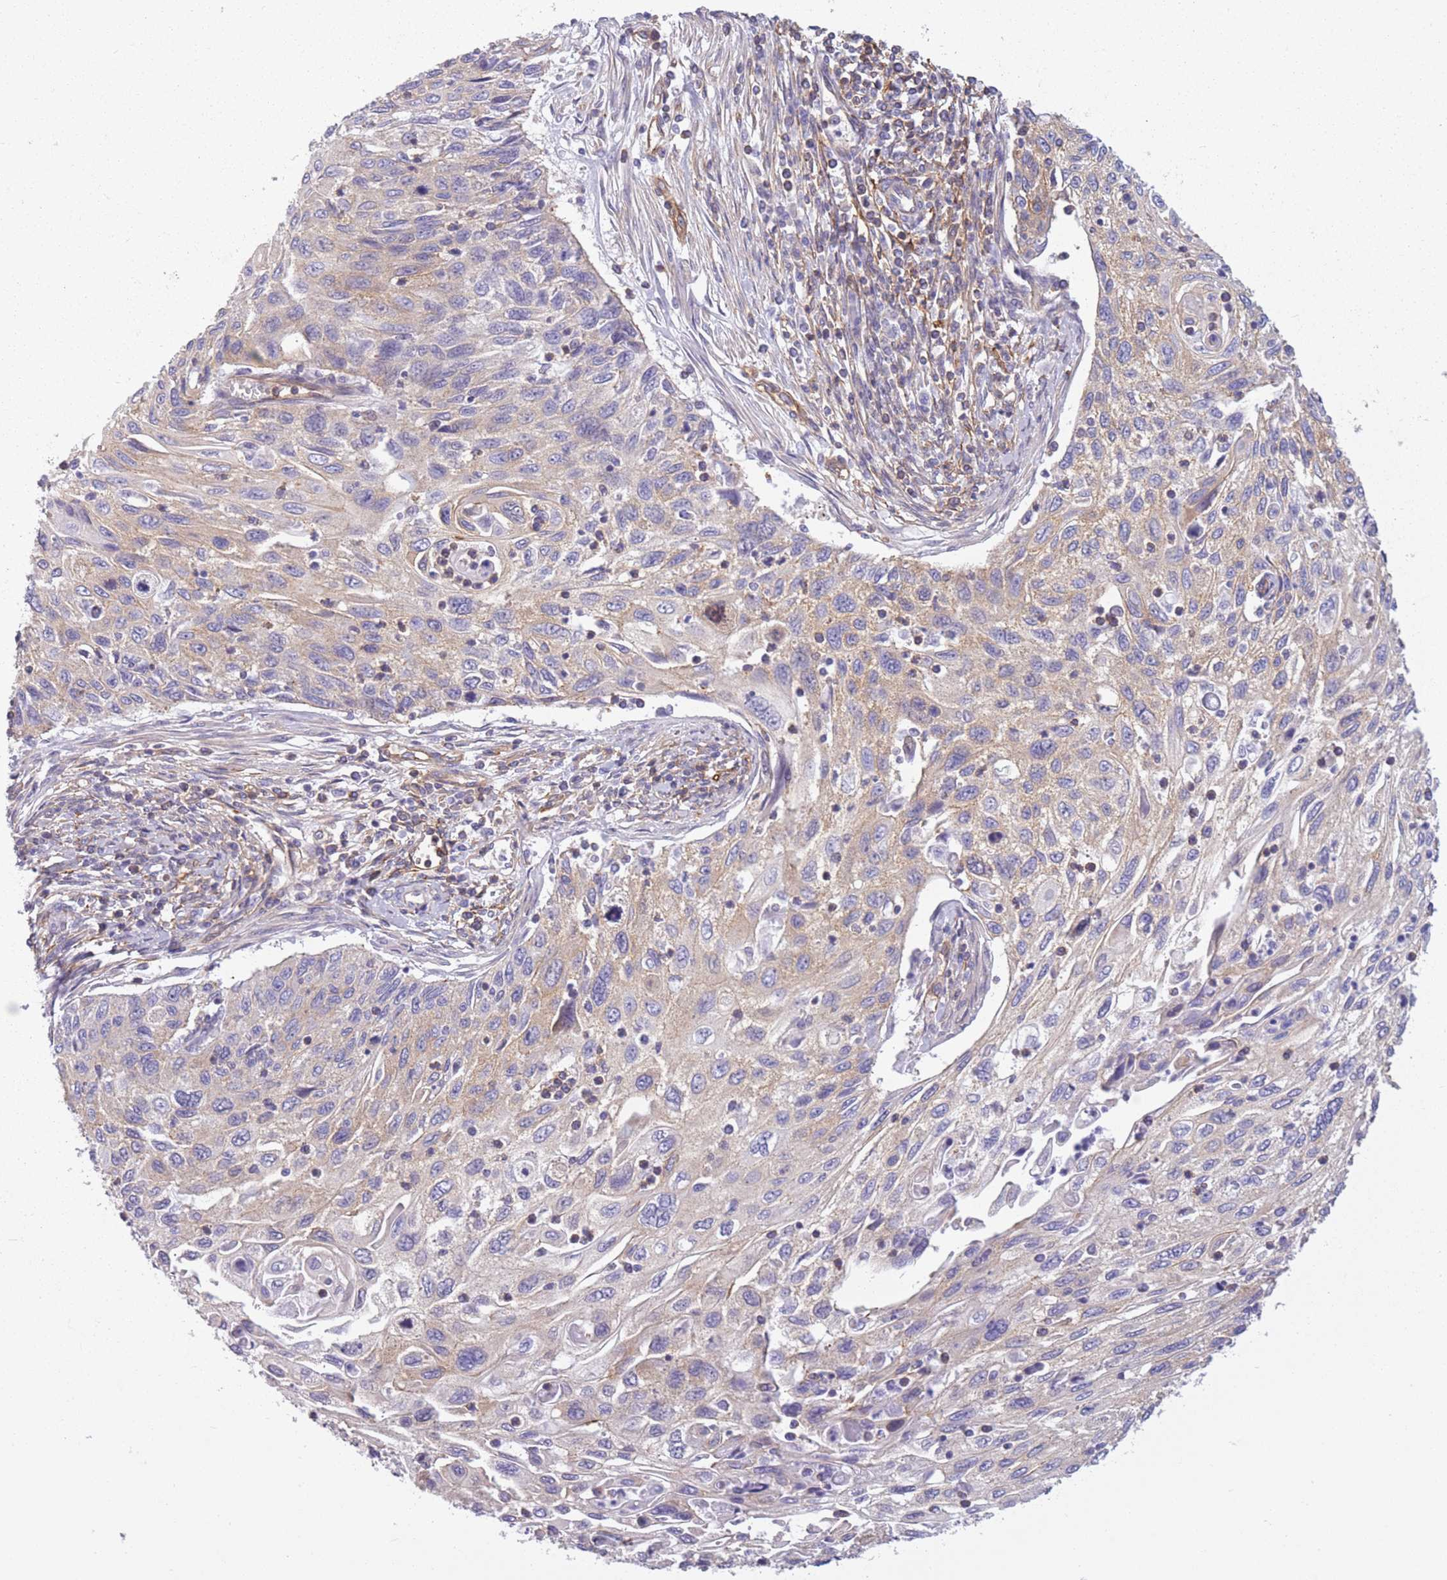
{"staining": {"intensity": "weak", "quantity": "25%-75%", "location": "cytoplasmic/membranous"}, "tissue": "cervical cancer", "cell_type": "Tumor cells", "image_type": "cancer", "snomed": [{"axis": "morphology", "description": "Squamous cell carcinoma, NOS"}, {"axis": "topography", "description": "Cervix"}], "caption": "This is a micrograph of immunohistochemistry staining of cervical cancer, which shows weak expression in the cytoplasmic/membranous of tumor cells.", "gene": "ADD1", "patient": {"sex": "female", "age": 70}}